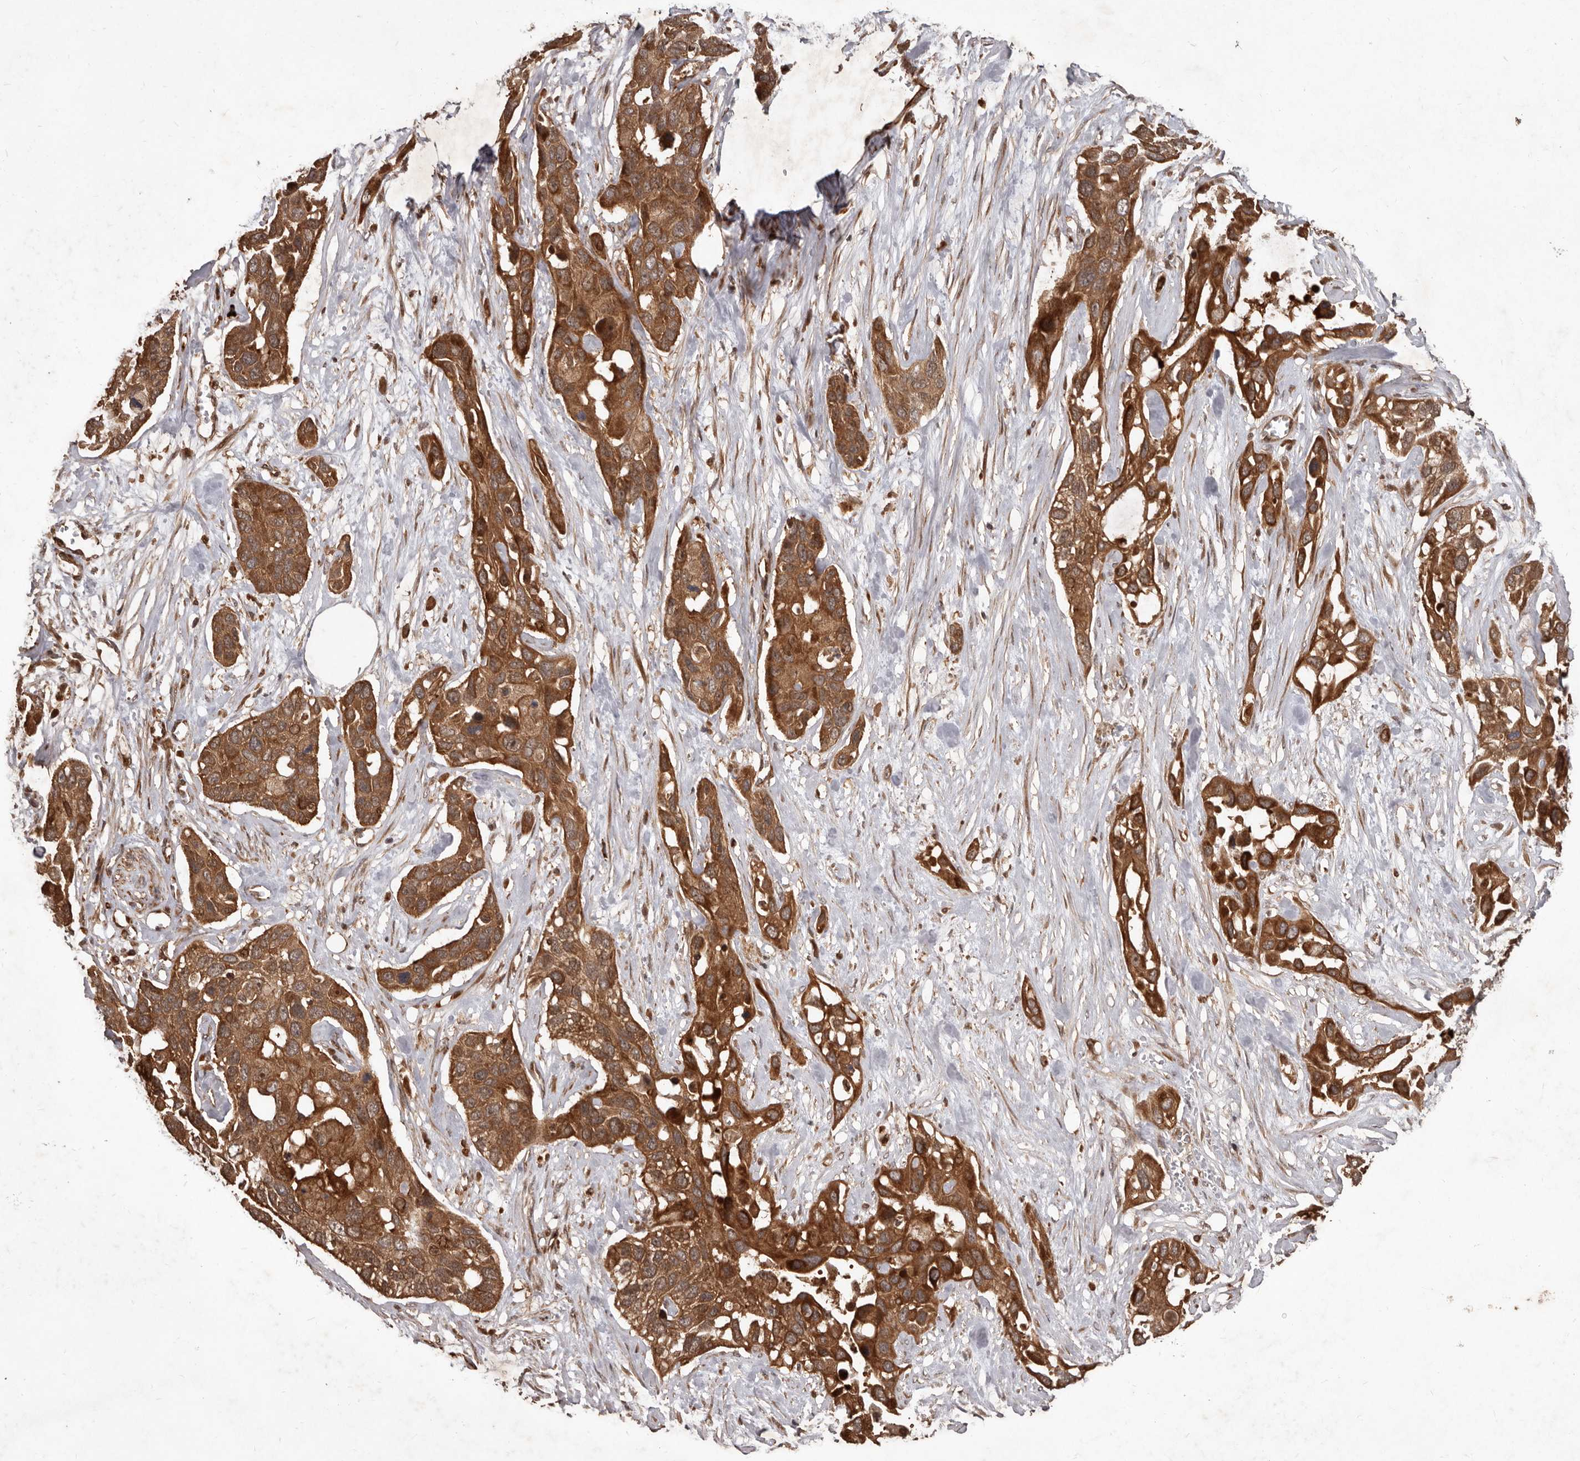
{"staining": {"intensity": "moderate", "quantity": ">75%", "location": "cytoplasmic/membranous"}, "tissue": "pancreatic cancer", "cell_type": "Tumor cells", "image_type": "cancer", "snomed": [{"axis": "morphology", "description": "Adenocarcinoma, NOS"}, {"axis": "topography", "description": "Pancreas"}], "caption": "This is an image of immunohistochemistry staining of pancreatic adenocarcinoma, which shows moderate positivity in the cytoplasmic/membranous of tumor cells.", "gene": "STK36", "patient": {"sex": "female", "age": 60}}